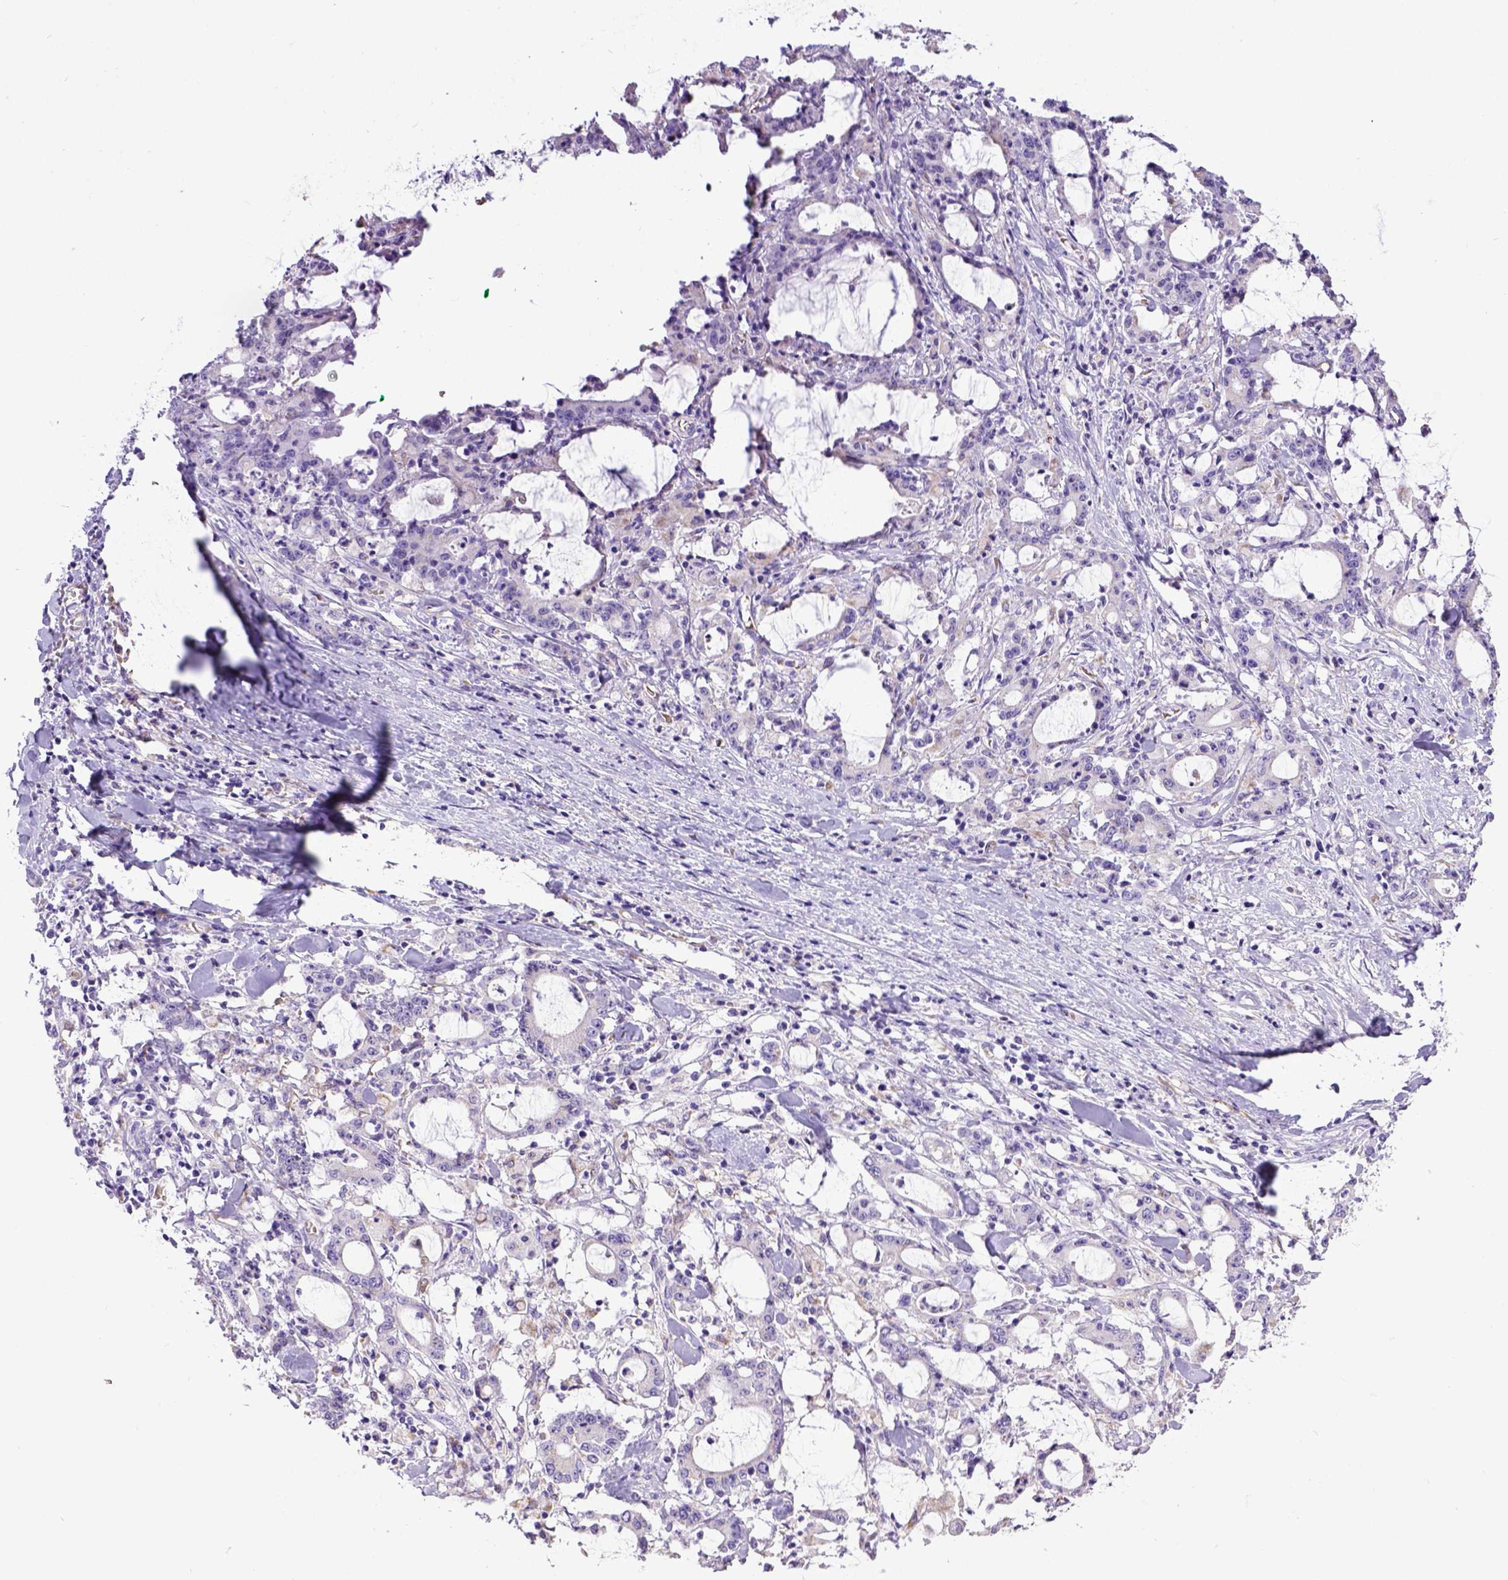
{"staining": {"intensity": "negative", "quantity": "none", "location": "none"}, "tissue": "stomach cancer", "cell_type": "Tumor cells", "image_type": "cancer", "snomed": [{"axis": "morphology", "description": "Adenocarcinoma, NOS"}, {"axis": "topography", "description": "Stomach, upper"}], "caption": "High magnification brightfield microscopy of stomach cancer (adenocarcinoma) stained with DAB (3,3'-diaminobenzidine) (brown) and counterstained with hematoxylin (blue): tumor cells show no significant positivity.", "gene": "SPEF1", "patient": {"sex": "male", "age": 68}}